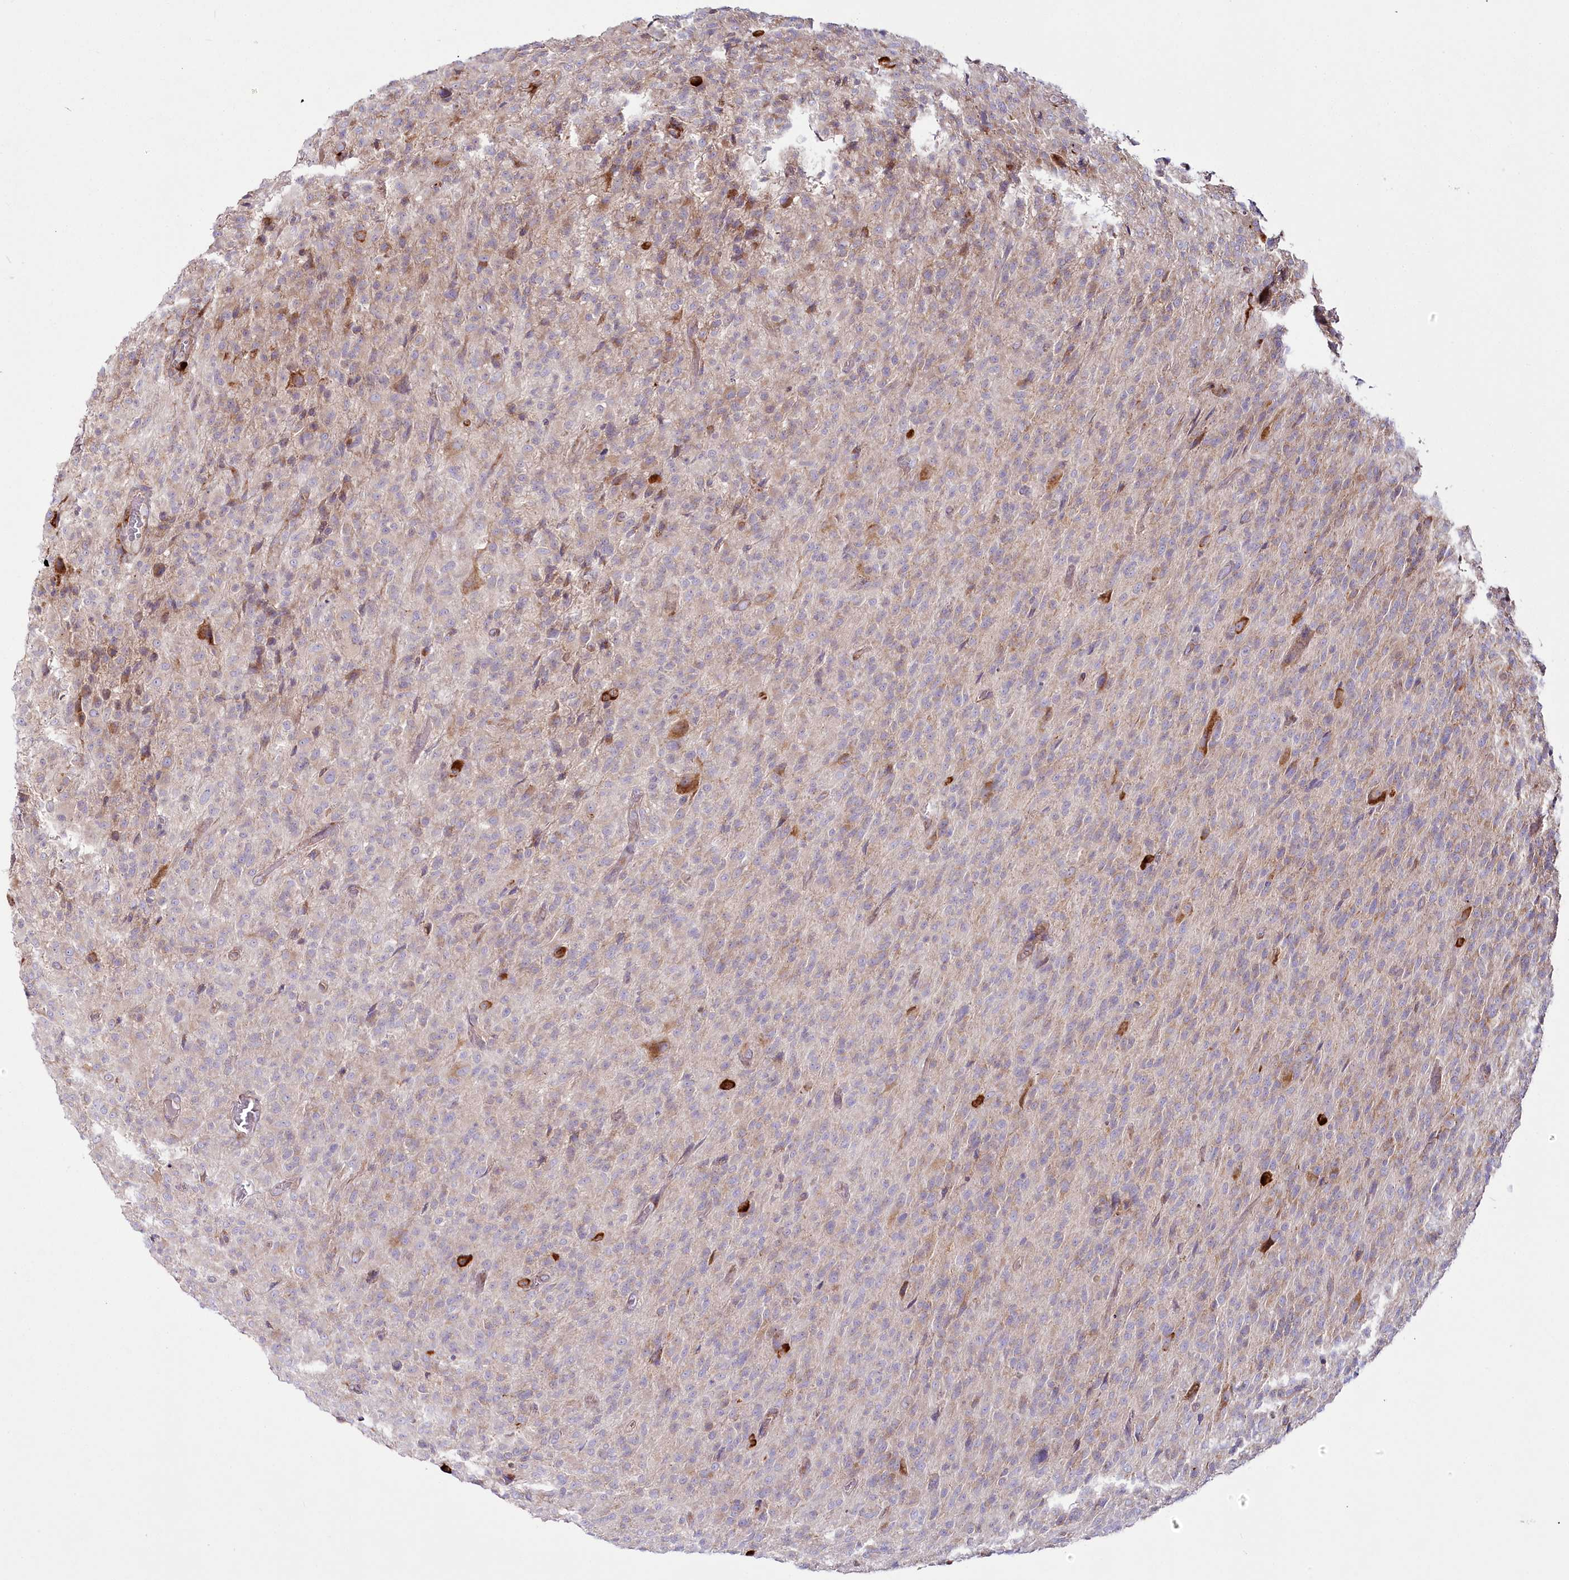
{"staining": {"intensity": "weak", "quantity": "25%-75%", "location": "cytoplasmic/membranous"}, "tissue": "glioma", "cell_type": "Tumor cells", "image_type": "cancer", "snomed": [{"axis": "morphology", "description": "Glioma, malignant, High grade"}, {"axis": "topography", "description": "Brain"}], "caption": "Tumor cells exhibit weak cytoplasmic/membranous staining in about 25%-75% of cells in glioma. The staining was performed using DAB (3,3'-diaminobenzidine) to visualize the protein expression in brown, while the nuclei were stained in blue with hematoxylin (Magnification: 20x).", "gene": "POGLUT1", "patient": {"sex": "female", "age": 57}}